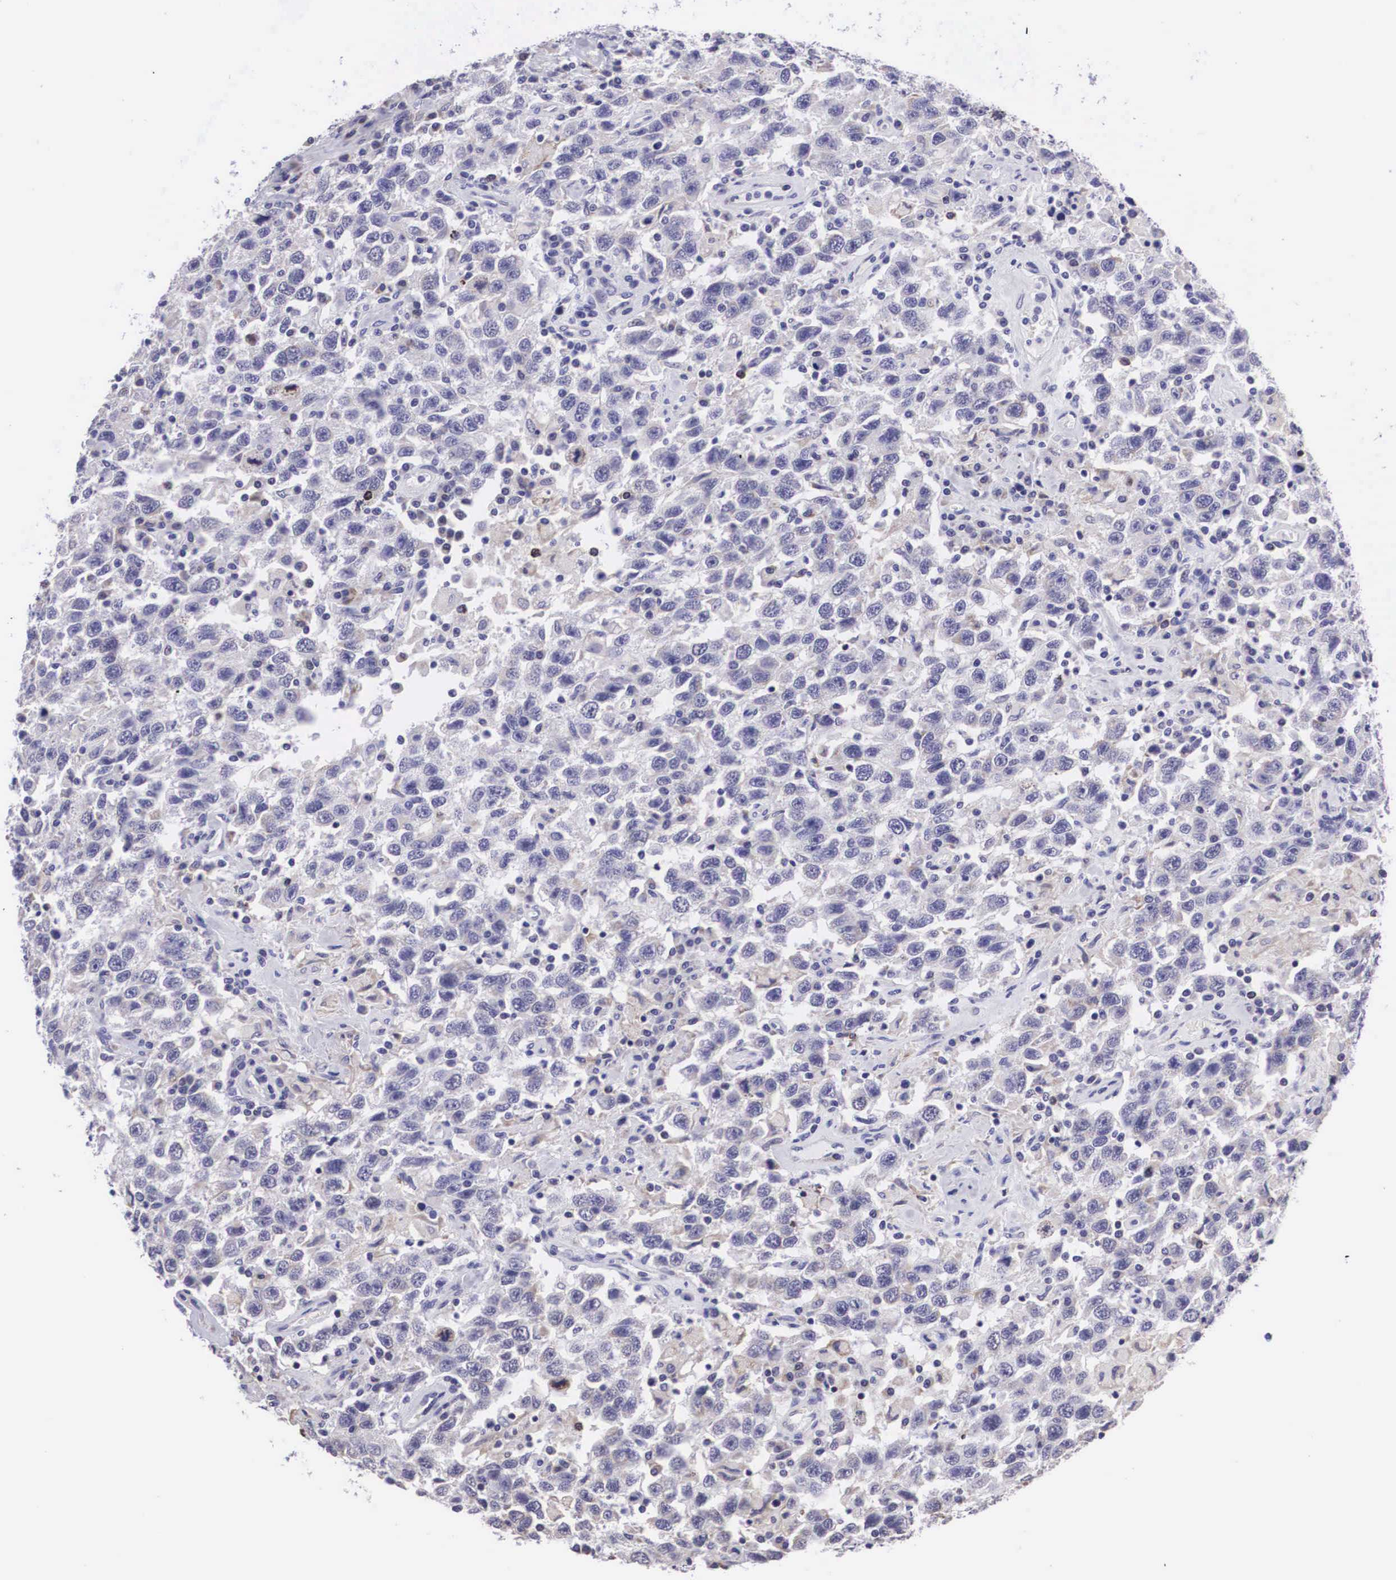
{"staining": {"intensity": "negative", "quantity": "none", "location": "none"}, "tissue": "testis cancer", "cell_type": "Tumor cells", "image_type": "cancer", "snomed": [{"axis": "morphology", "description": "Seminoma, NOS"}, {"axis": "topography", "description": "Testis"}], "caption": "An IHC histopathology image of testis seminoma is shown. There is no staining in tumor cells of testis seminoma.", "gene": "ARG2", "patient": {"sex": "male", "age": 41}}